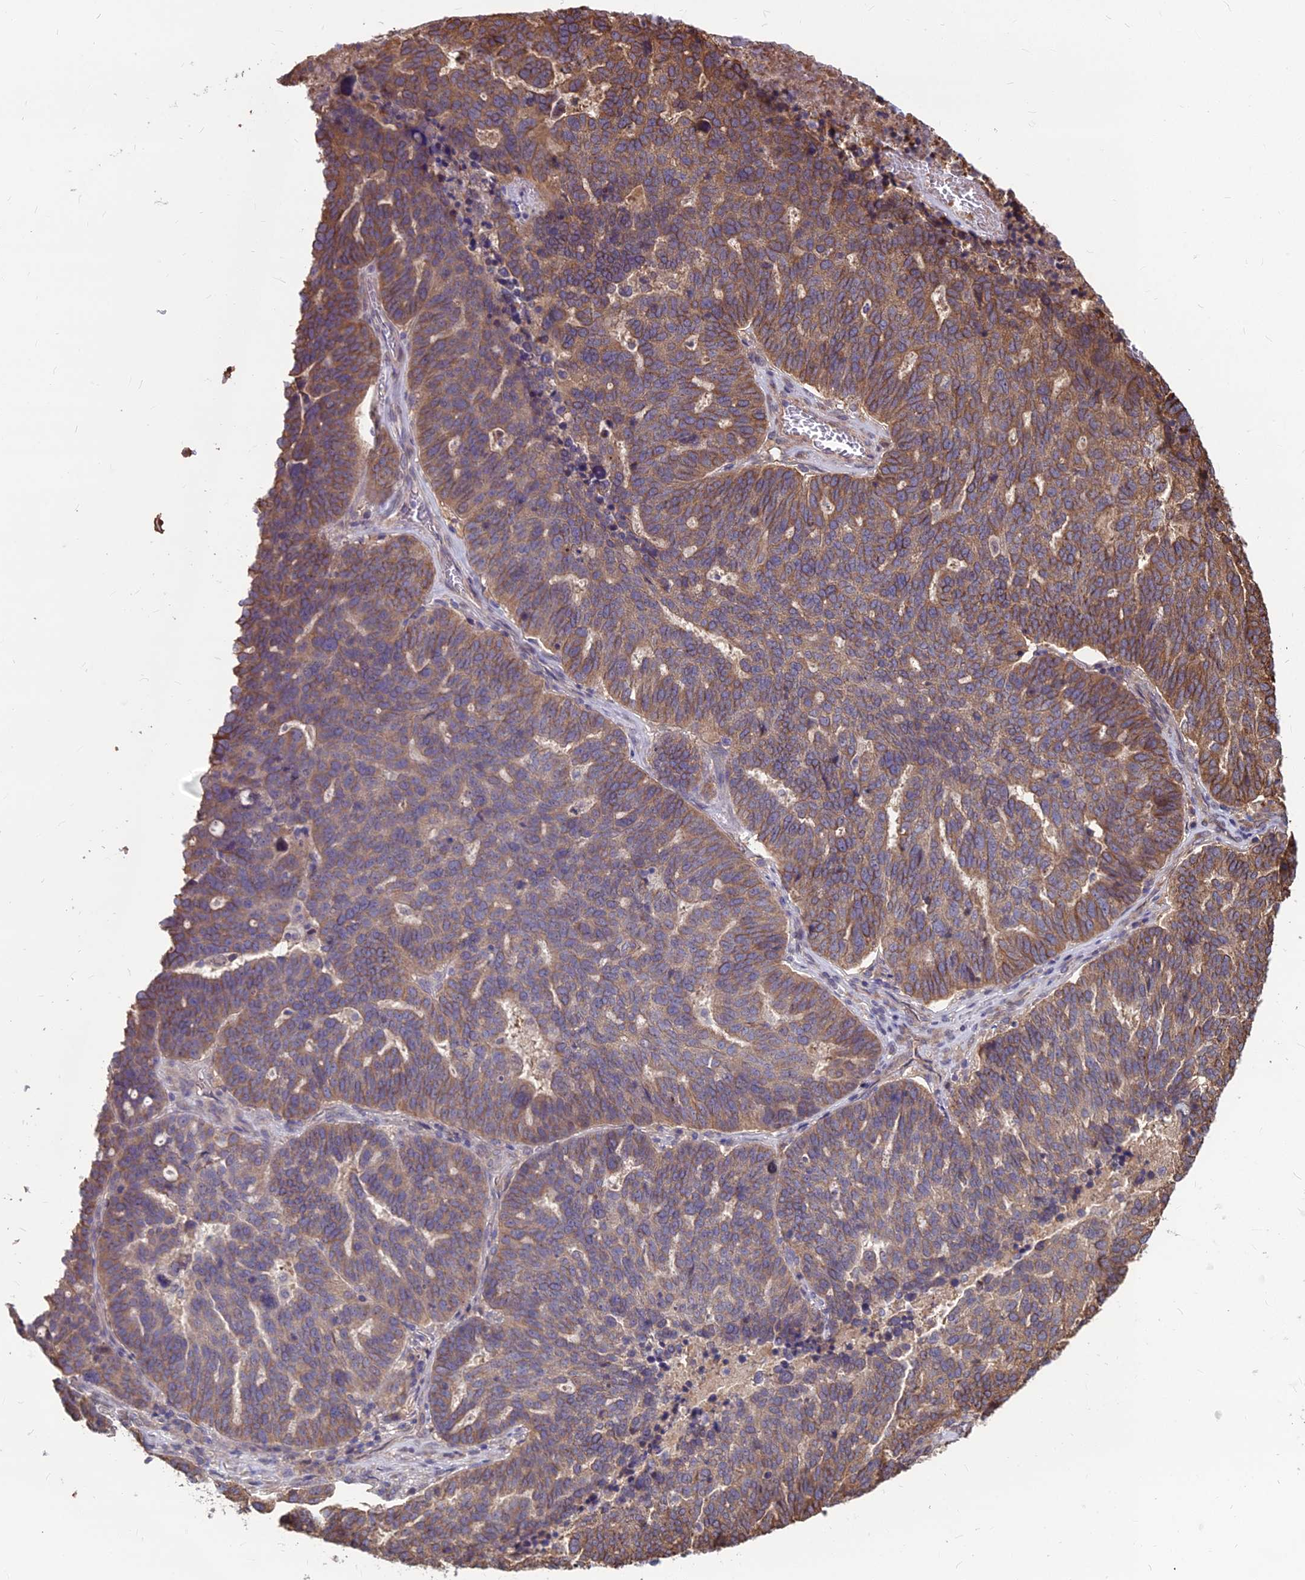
{"staining": {"intensity": "moderate", "quantity": ">75%", "location": "cytoplasmic/membranous"}, "tissue": "ovarian cancer", "cell_type": "Tumor cells", "image_type": "cancer", "snomed": [{"axis": "morphology", "description": "Cystadenocarcinoma, serous, NOS"}, {"axis": "topography", "description": "Ovary"}], "caption": "The micrograph exhibits immunohistochemical staining of serous cystadenocarcinoma (ovarian). There is moderate cytoplasmic/membranous expression is appreciated in about >75% of tumor cells.", "gene": "LSM6", "patient": {"sex": "female", "age": 59}}